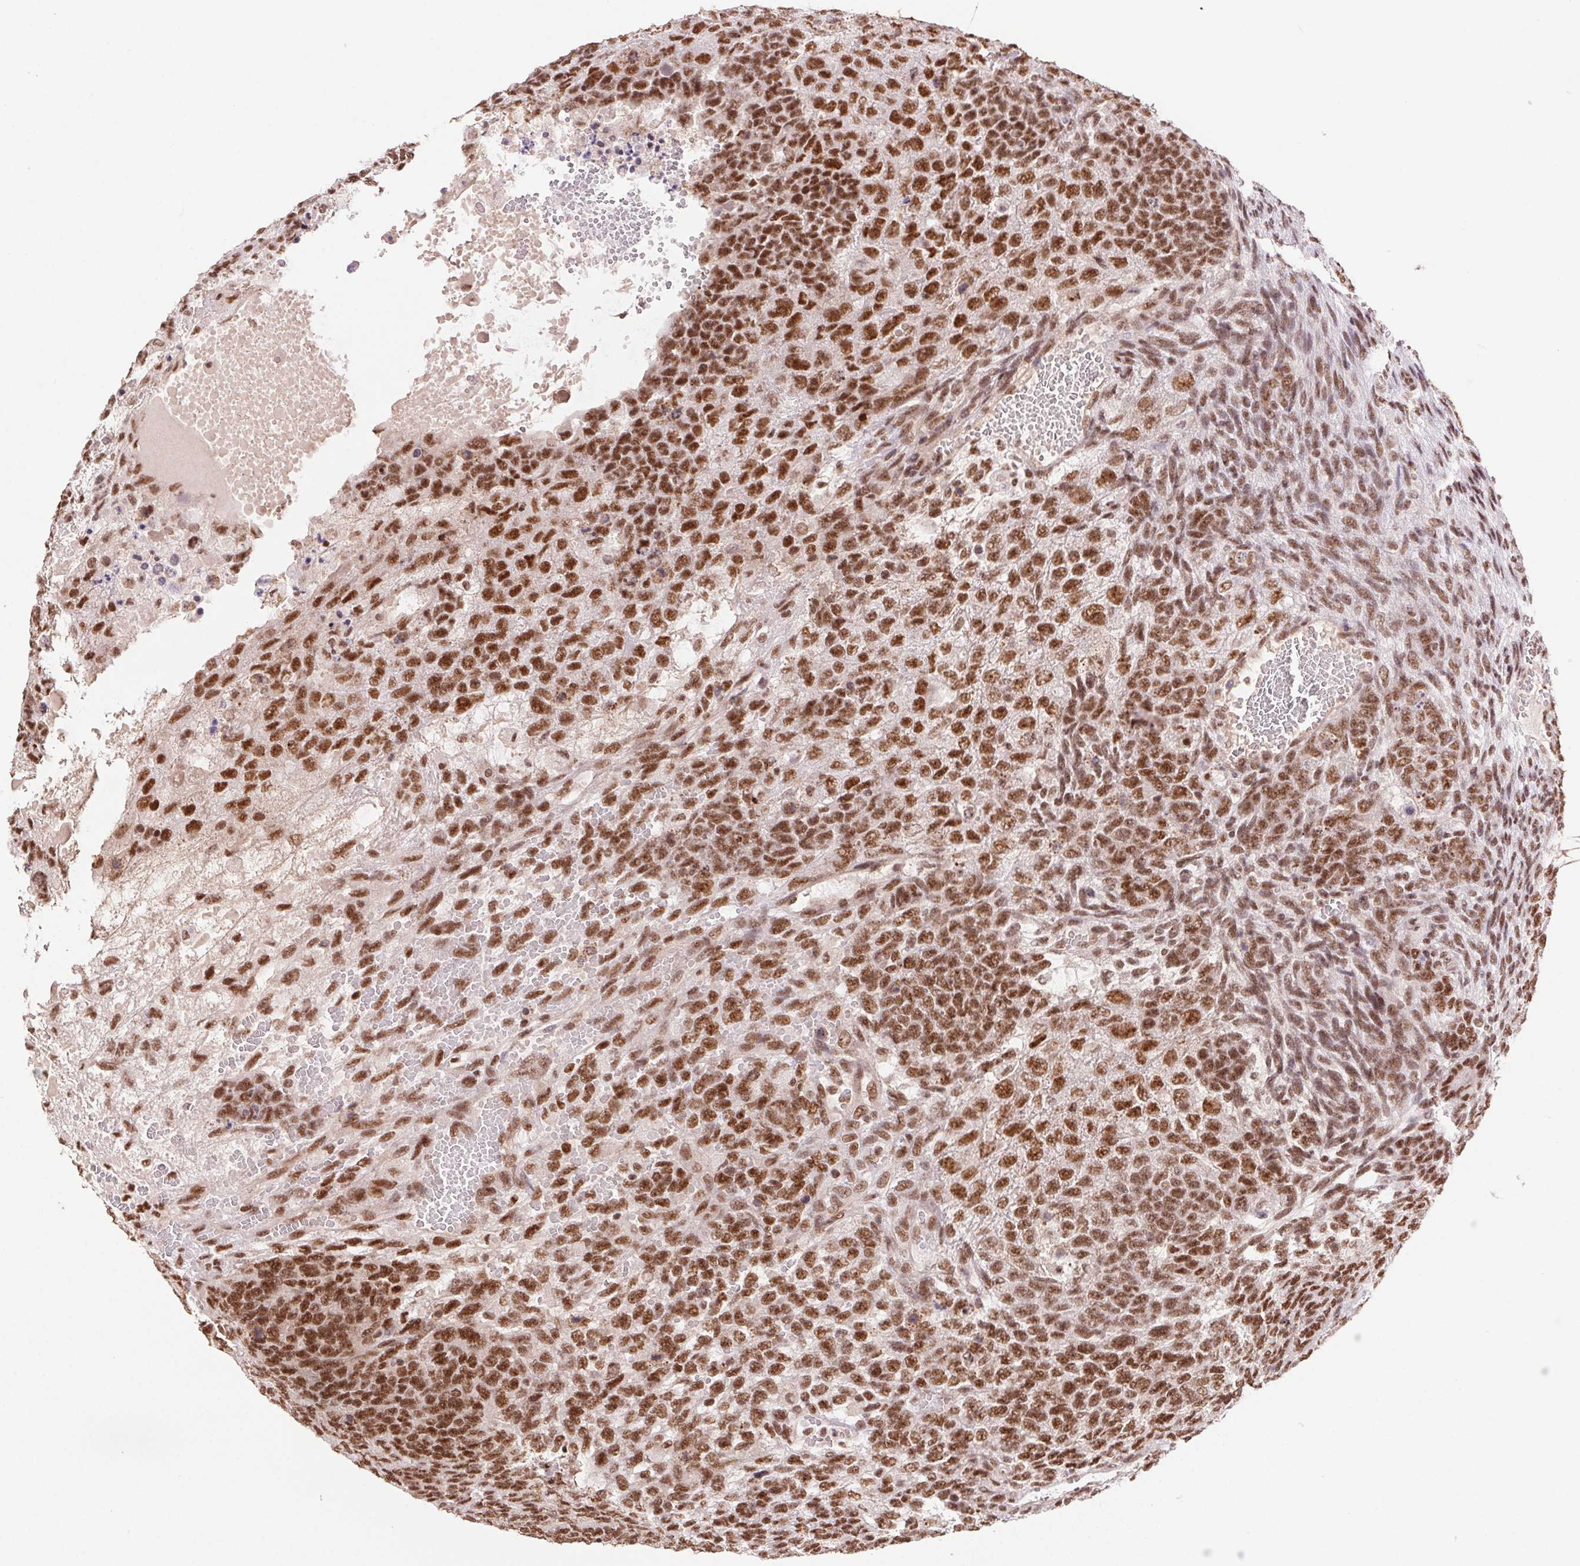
{"staining": {"intensity": "strong", "quantity": ">75%", "location": "nuclear"}, "tissue": "testis cancer", "cell_type": "Tumor cells", "image_type": "cancer", "snomed": [{"axis": "morphology", "description": "Normal tissue, NOS"}, {"axis": "morphology", "description": "Carcinoma, Embryonal, NOS"}, {"axis": "topography", "description": "Testis"}, {"axis": "topography", "description": "Epididymis"}], "caption": "Protein staining reveals strong nuclear expression in approximately >75% of tumor cells in embryonal carcinoma (testis).", "gene": "DDX17", "patient": {"sex": "male", "age": 23}}